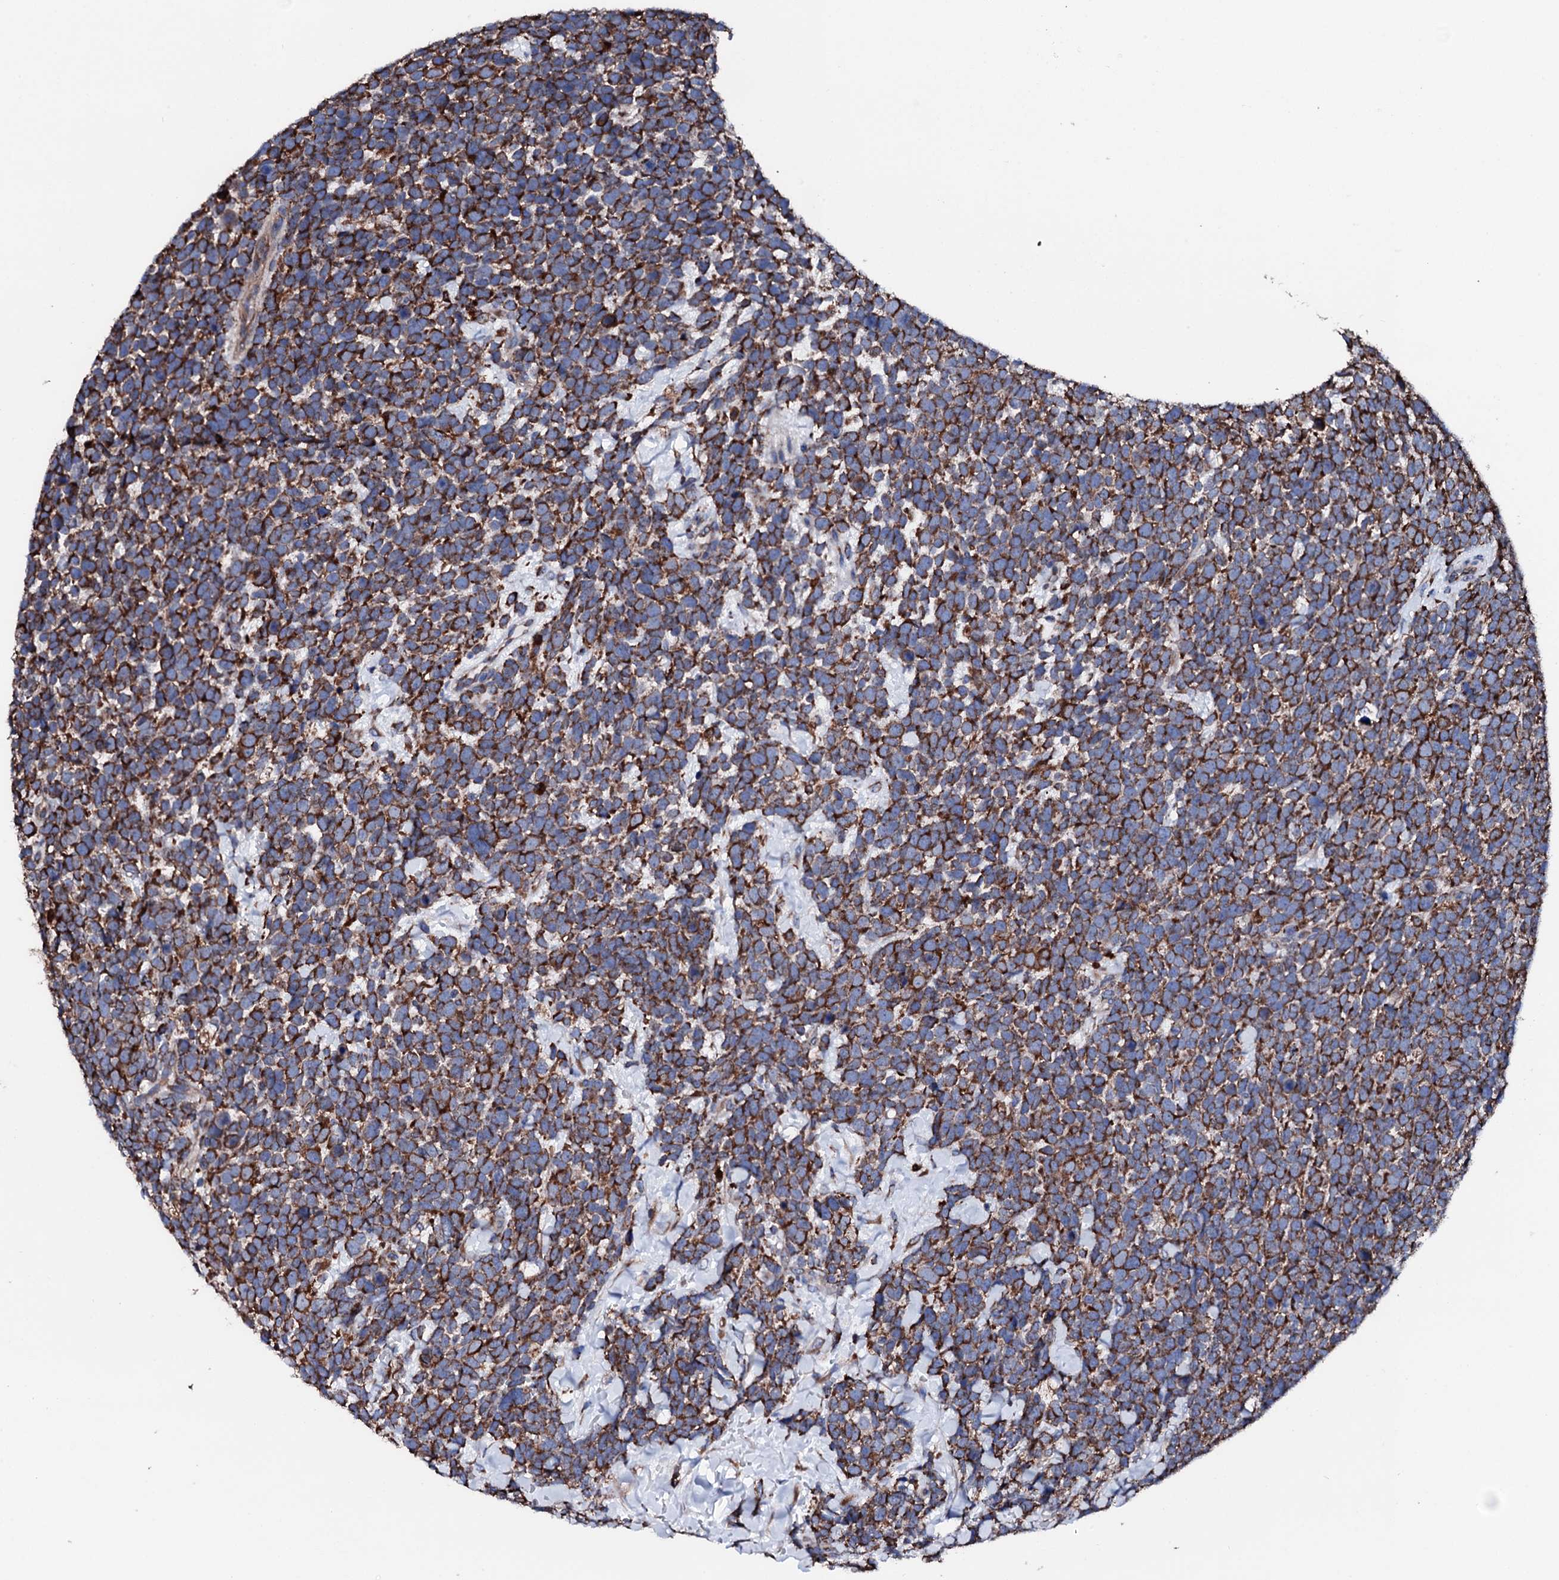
{"staining": {"intensity": "strong", "quantity": ">75%", "location": "cytoplasmic/membranous"}, "tissue": "urothelial cancer", "cell_type": "Tumor cells", "image_type": "cancer", "snomed": [{"axis": "morphology", "description": "Urothelial carcinoma, High grade"}, {"axis": "topography", "description": "Urinary bladder"}], "caption": "Tumor cells reveal high levels of strong cytoplasmic/membranous expression in about >75% of cells in human high-grade urothelial carcinoma. Immunohistochemistry stains the protein in brown and the nuclei are stained blue.", "gene": "AMDHD1", "patient": {"sex": "female", "age": 82}}